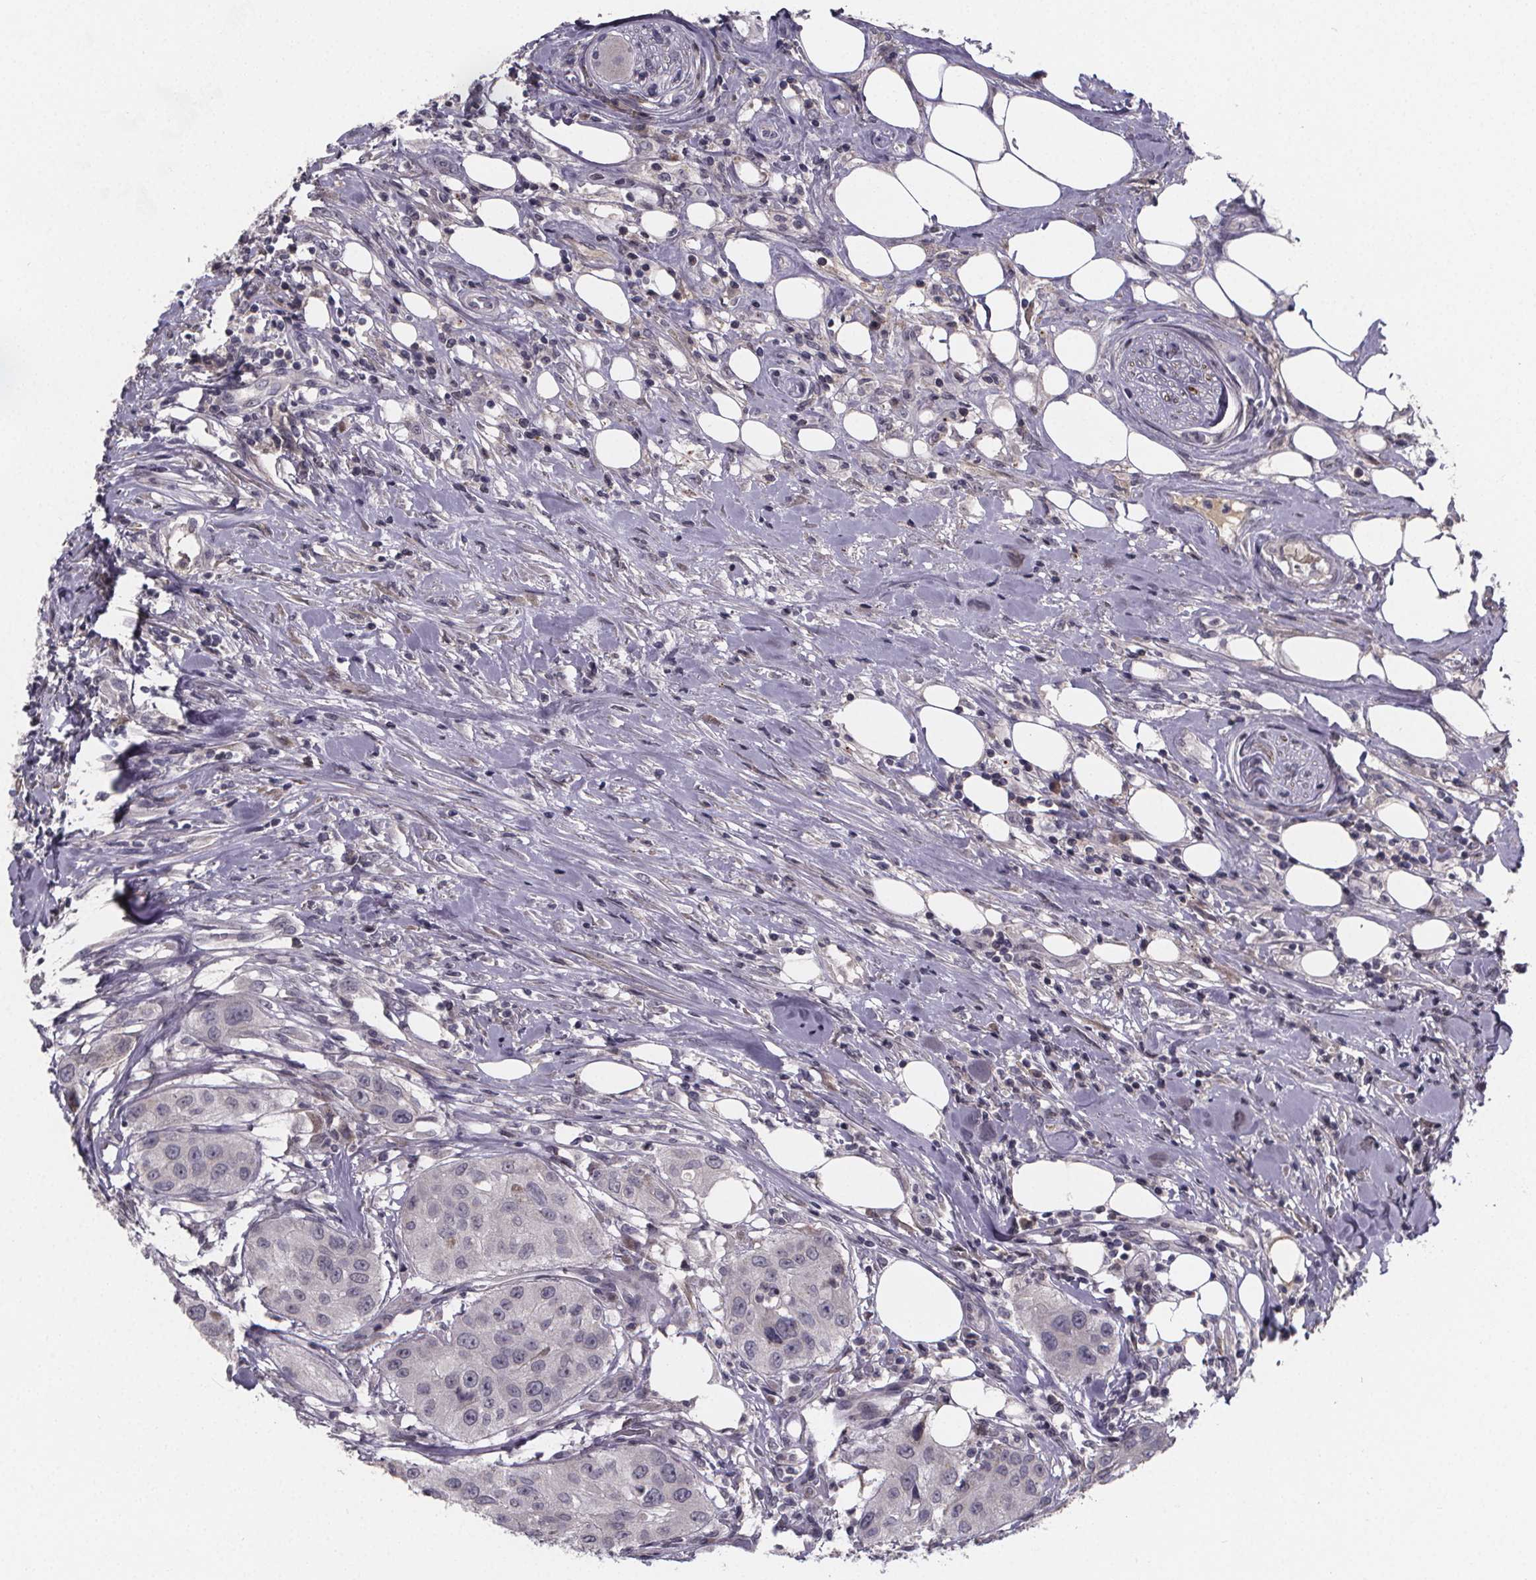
{"staining": {"intensity": "negative", "quantity": "none", "location": "none"}, "tissue": "urothelial cancer", "cell_type": "Tumor cells", "image_type": "cancer", "snomed": [{"axis": "morphology", "description": "Urothelial carcinoma, High grade"}, {"axis": "topography", "description": "Urinary bladder"}], "caption": "Human urothelial cancer stained for a protein using immunohistochemistry reveals no staining in tumor cells.", "gene": "AGT", "patient": {"sex": "male", "age": 79}}